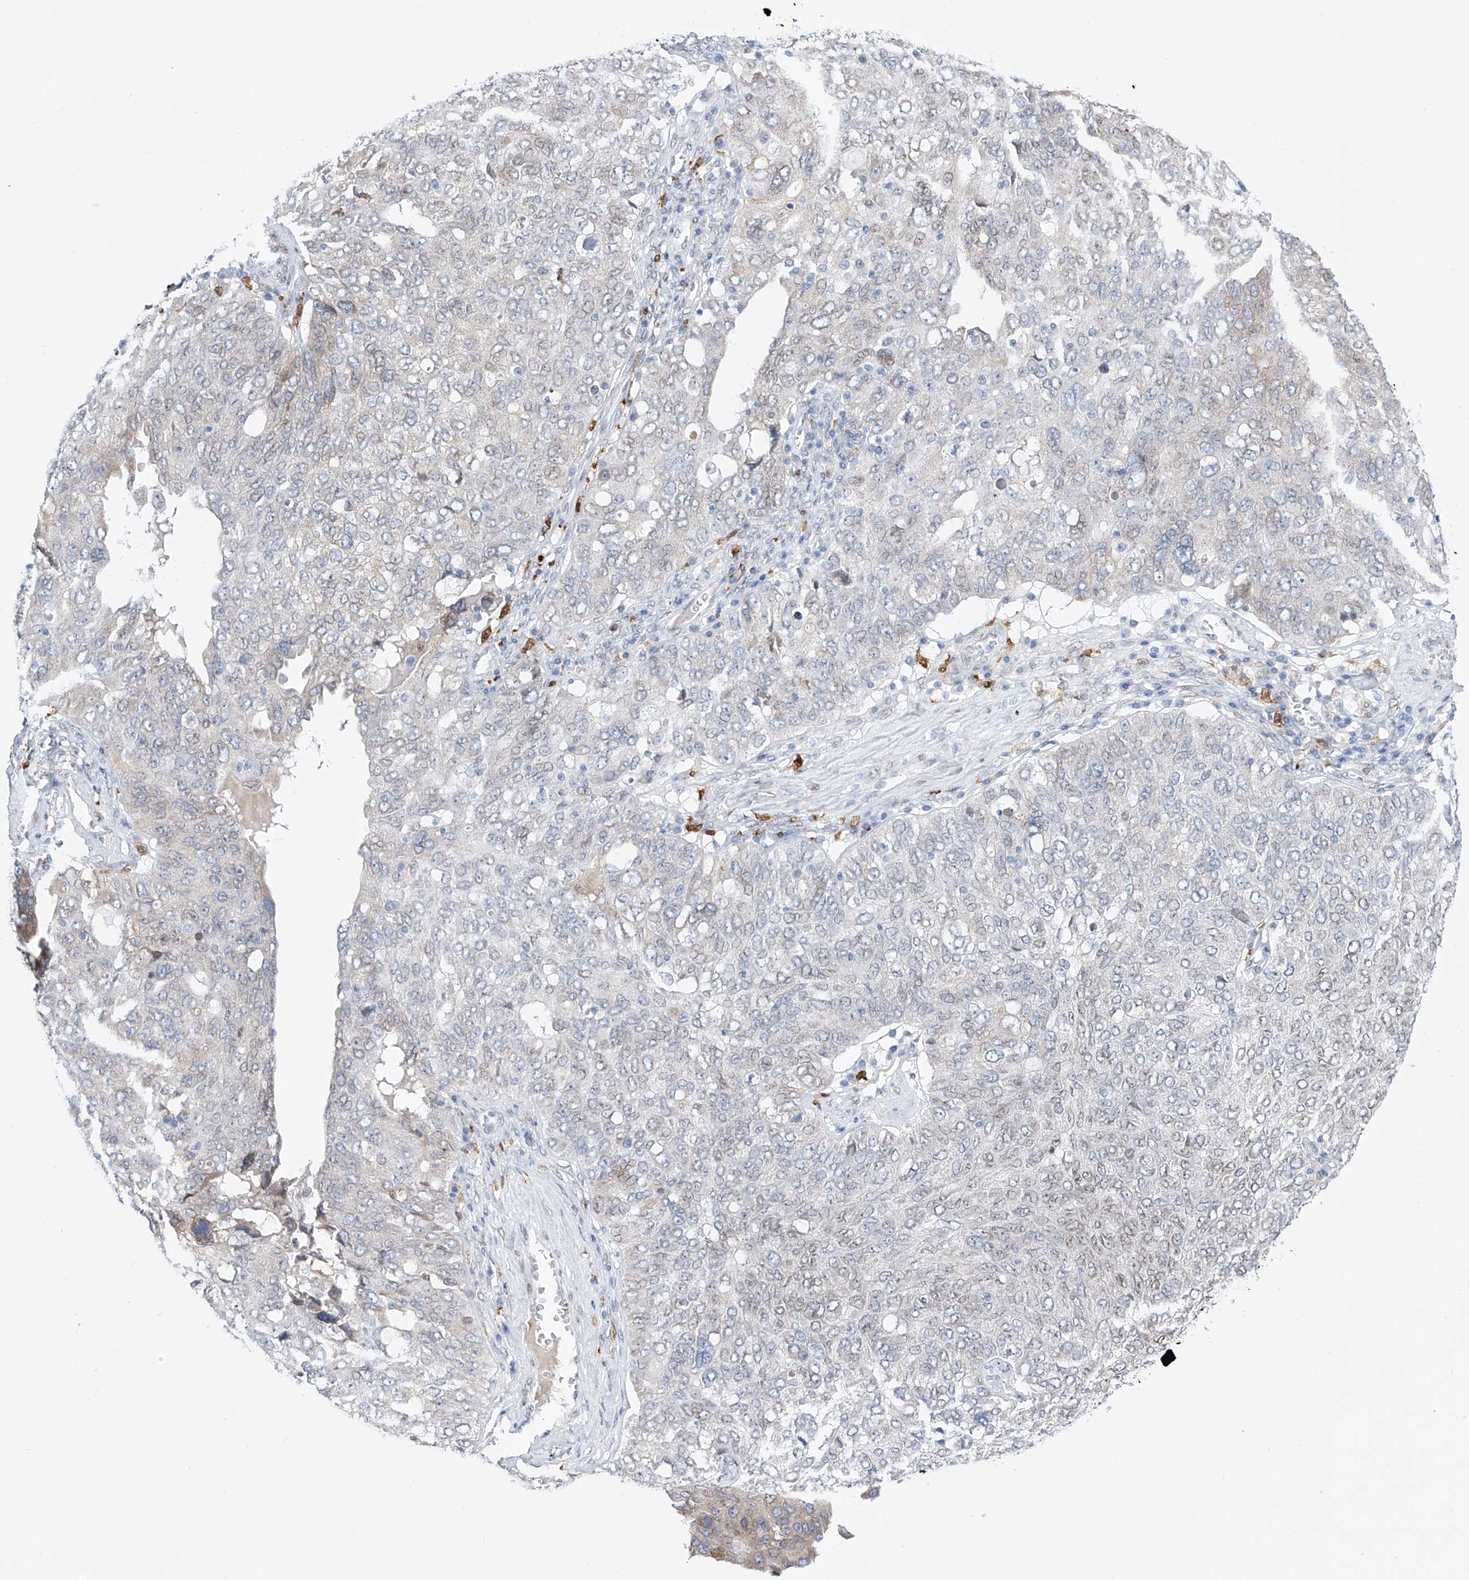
{"staining": {"intensity": "negative", "quantity": "none", "location": "none"}, "tissue": "ovarian cancer", "cell_type": "Tumor cells", "image_type": "cancer", "snomed": [{"axis": "morphology", "description": "Carcinoma, endometroid"}, {"axis": "topography", "description": "Ovary"}], "caption": "The micrograph displays no staining of tumor cells in ovarian cancer. (Brightfield microscopy of DAB (3,3'-diaminobenzidine) immunohistochemistry (IHC) at high magnification).", "gene": "LCLAT1", "patient": {"sex": "female", "age": 62}}